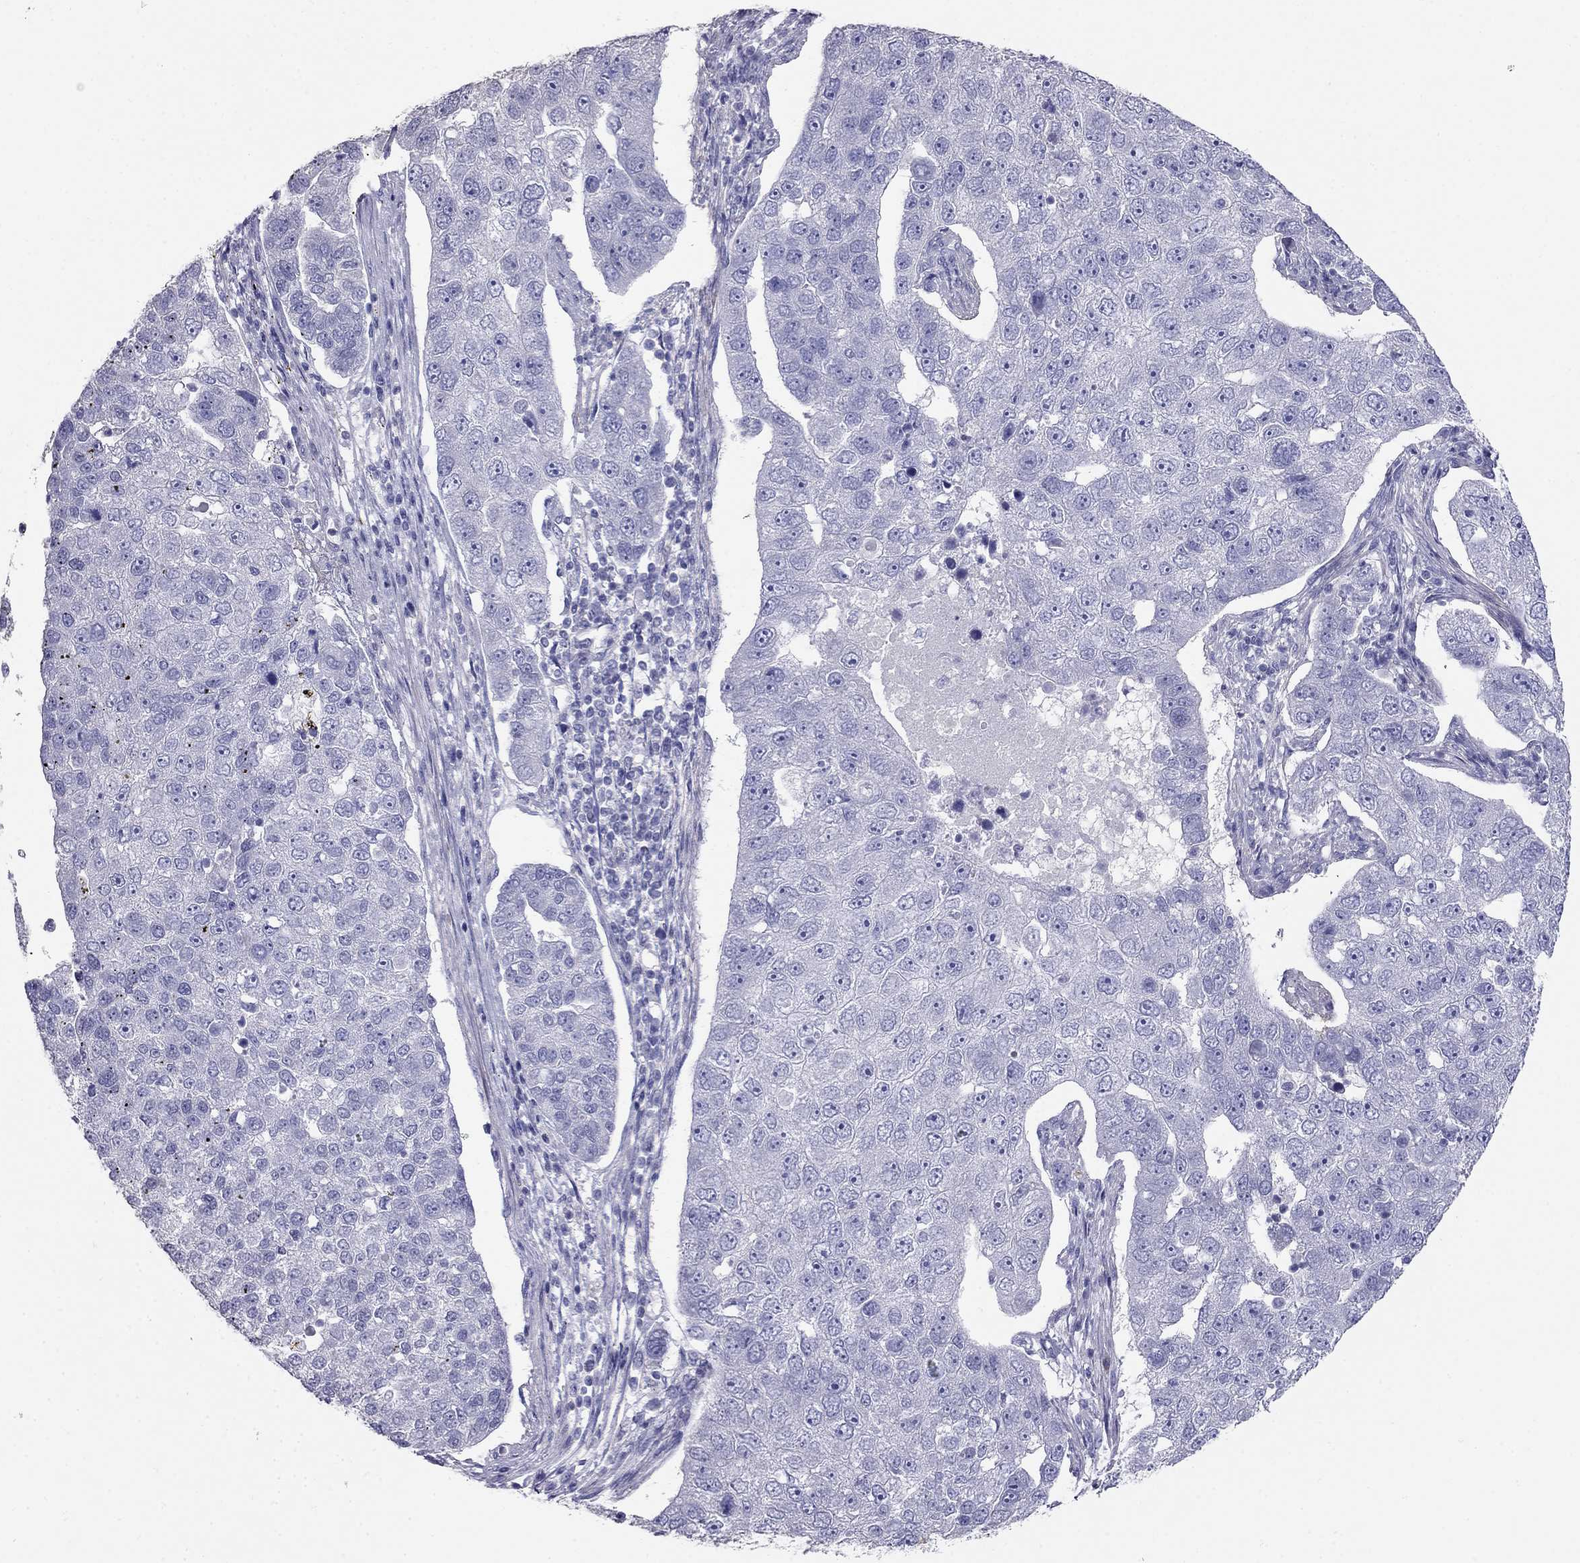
{"staining": {"intensity": "negative", "quantity": "none", "location": "none"}, "tissue": "pancreatic cancer", "cell_type": "Tumor cells", "image_type": "cancer", "snomed": [{"axis": "morphology", "description": "Adenocarcinoma, NOS"}, {"axis": "topography", "description": "Pancreas"}], "caption": "IHC image of human pancreatic cancer (adenocarcinoma) stained for a protein (brown), which displays no staining in tumor cells.", "gene": "LY6H", "patient": {"sex": "female", "age": 61}}